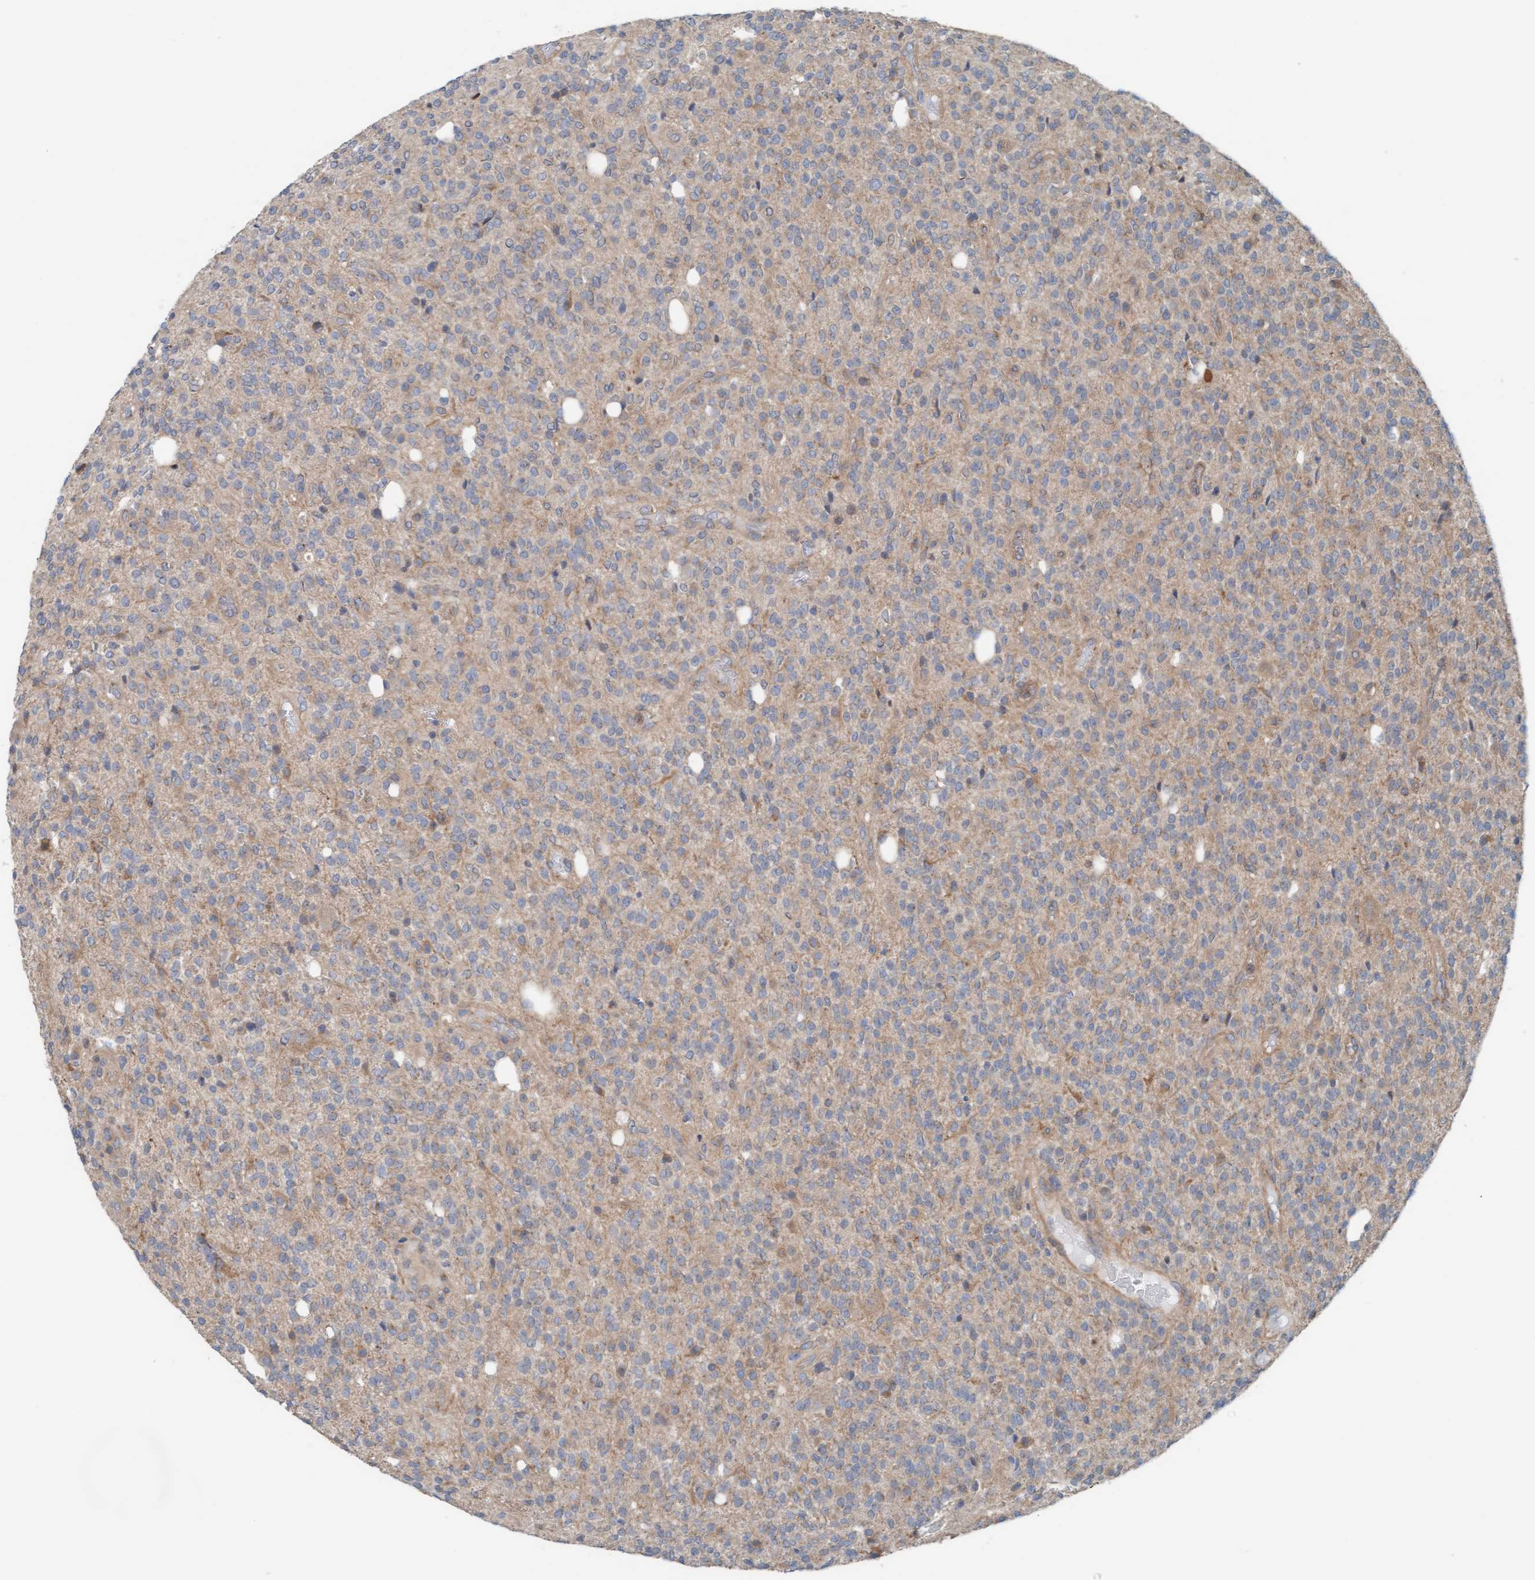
{"staining": {"intensity": "weak", "quantity": "25%-75%", "location": "cytoplasmic/membranous"}, "tissue": "glioma", "cell_type": "Tumor cells", "image_type": "cancer", "snomed": [{"axis": "morphology", "description": "Glioma, malignant, High grade"}, {"axis": "topography", "description": "Brain"}], "caption": "Weak cytoplasmic/membranous protein positivity is appreciated in approximately 25%-75% of tumor cells in glioma. The protein of interest is stained brown, and the nuclei are stained in blue (DAB (3,3'-diaminobenzidine) IHC with brightfield microscopy, high magnification).", "gene": "UBAP1", "patient": {"sex": "male", "age": 34}}